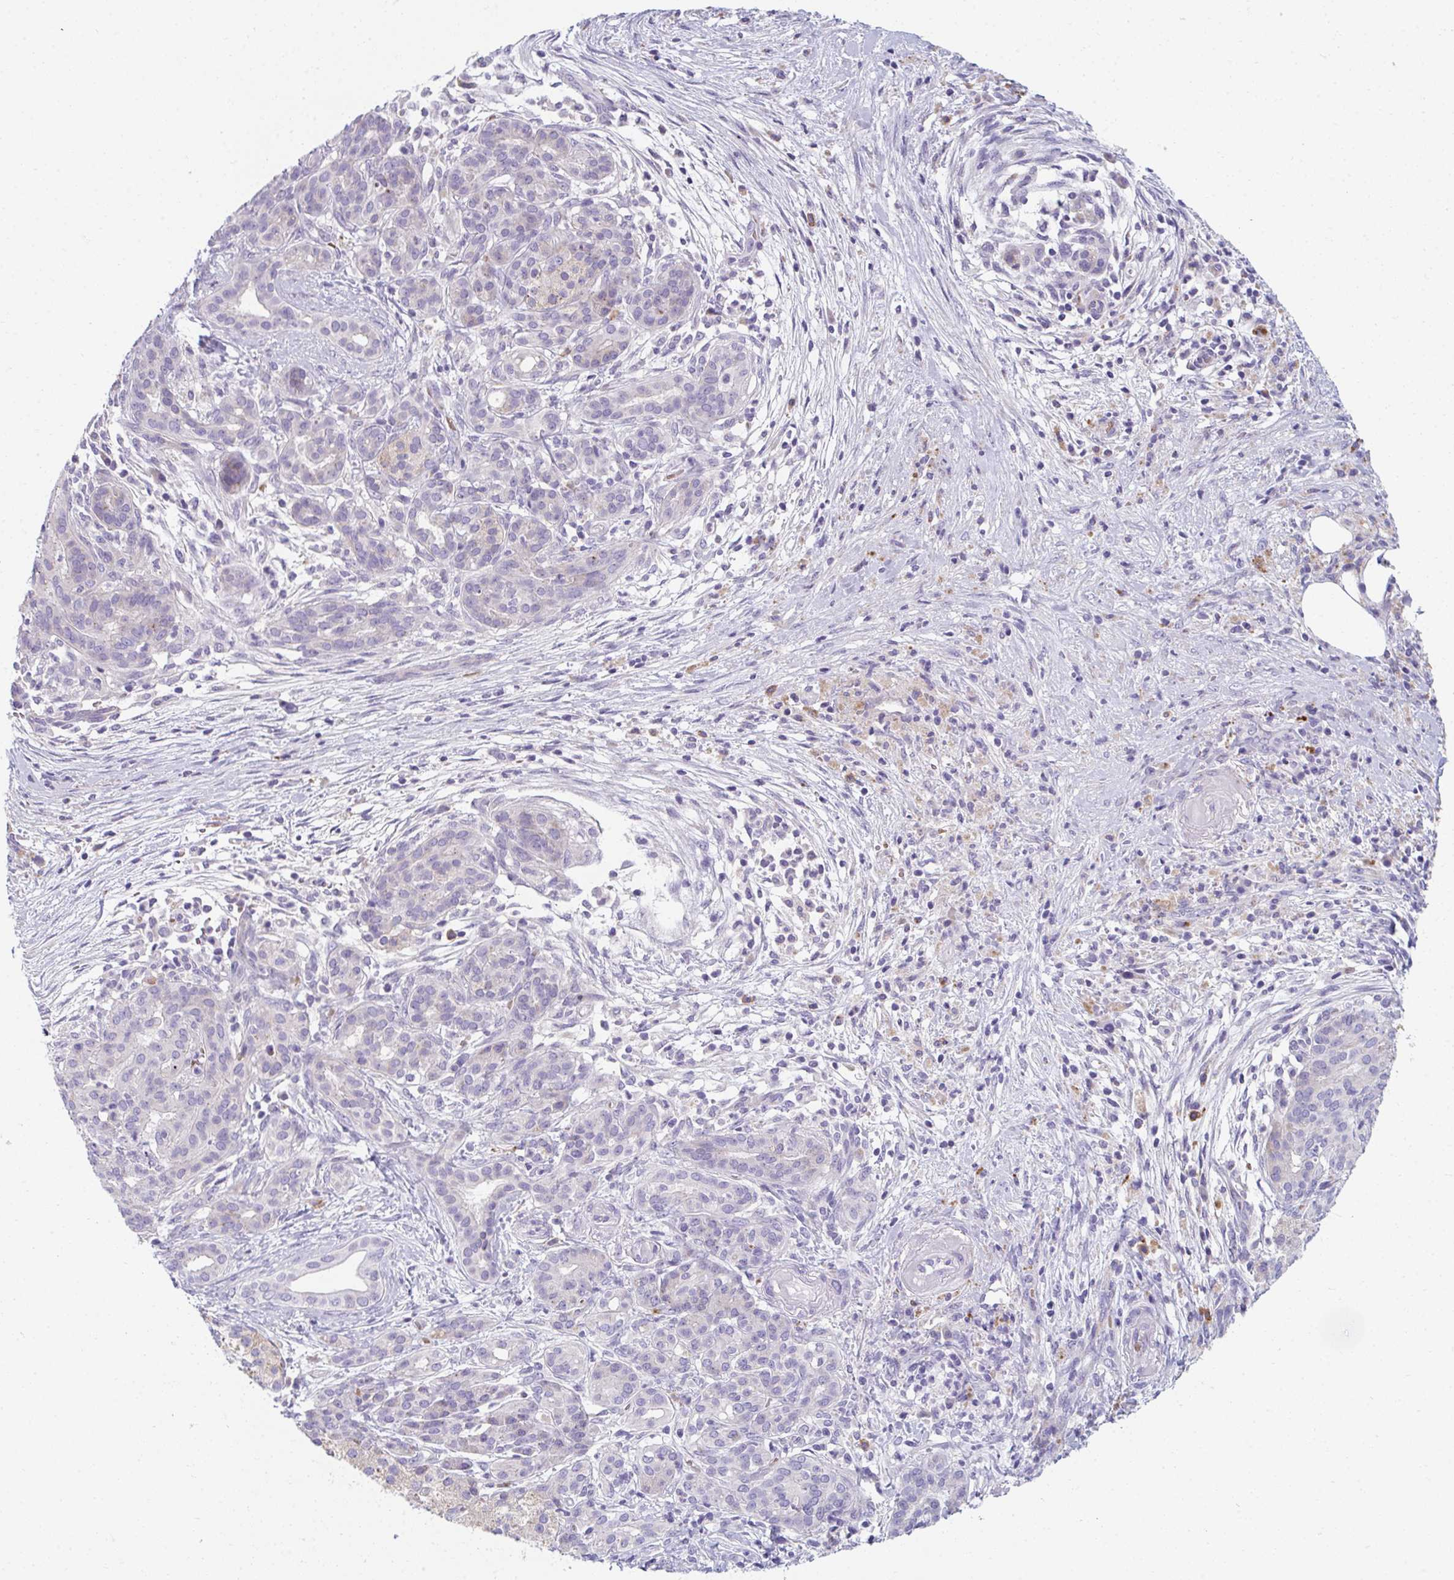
{"staining": {"intensity": "negative", "quantity": "none", "location": "none"}, "tissue": "pancreatic cancer", "cell_type": "Tumor cells", "image_type": "cancer", "snomed": [{"axis": "morphology", "description": "Adenocarcinoma, NOS"}, {"axis": "topography", "description": "Pancreas"}], "caption": "This is an IHC image of human pancreatic adenocarcinoma. There is no staining in tumor cells.", "gene": "EIF1AD", "patient": {"sex": "male", "age": 44}}